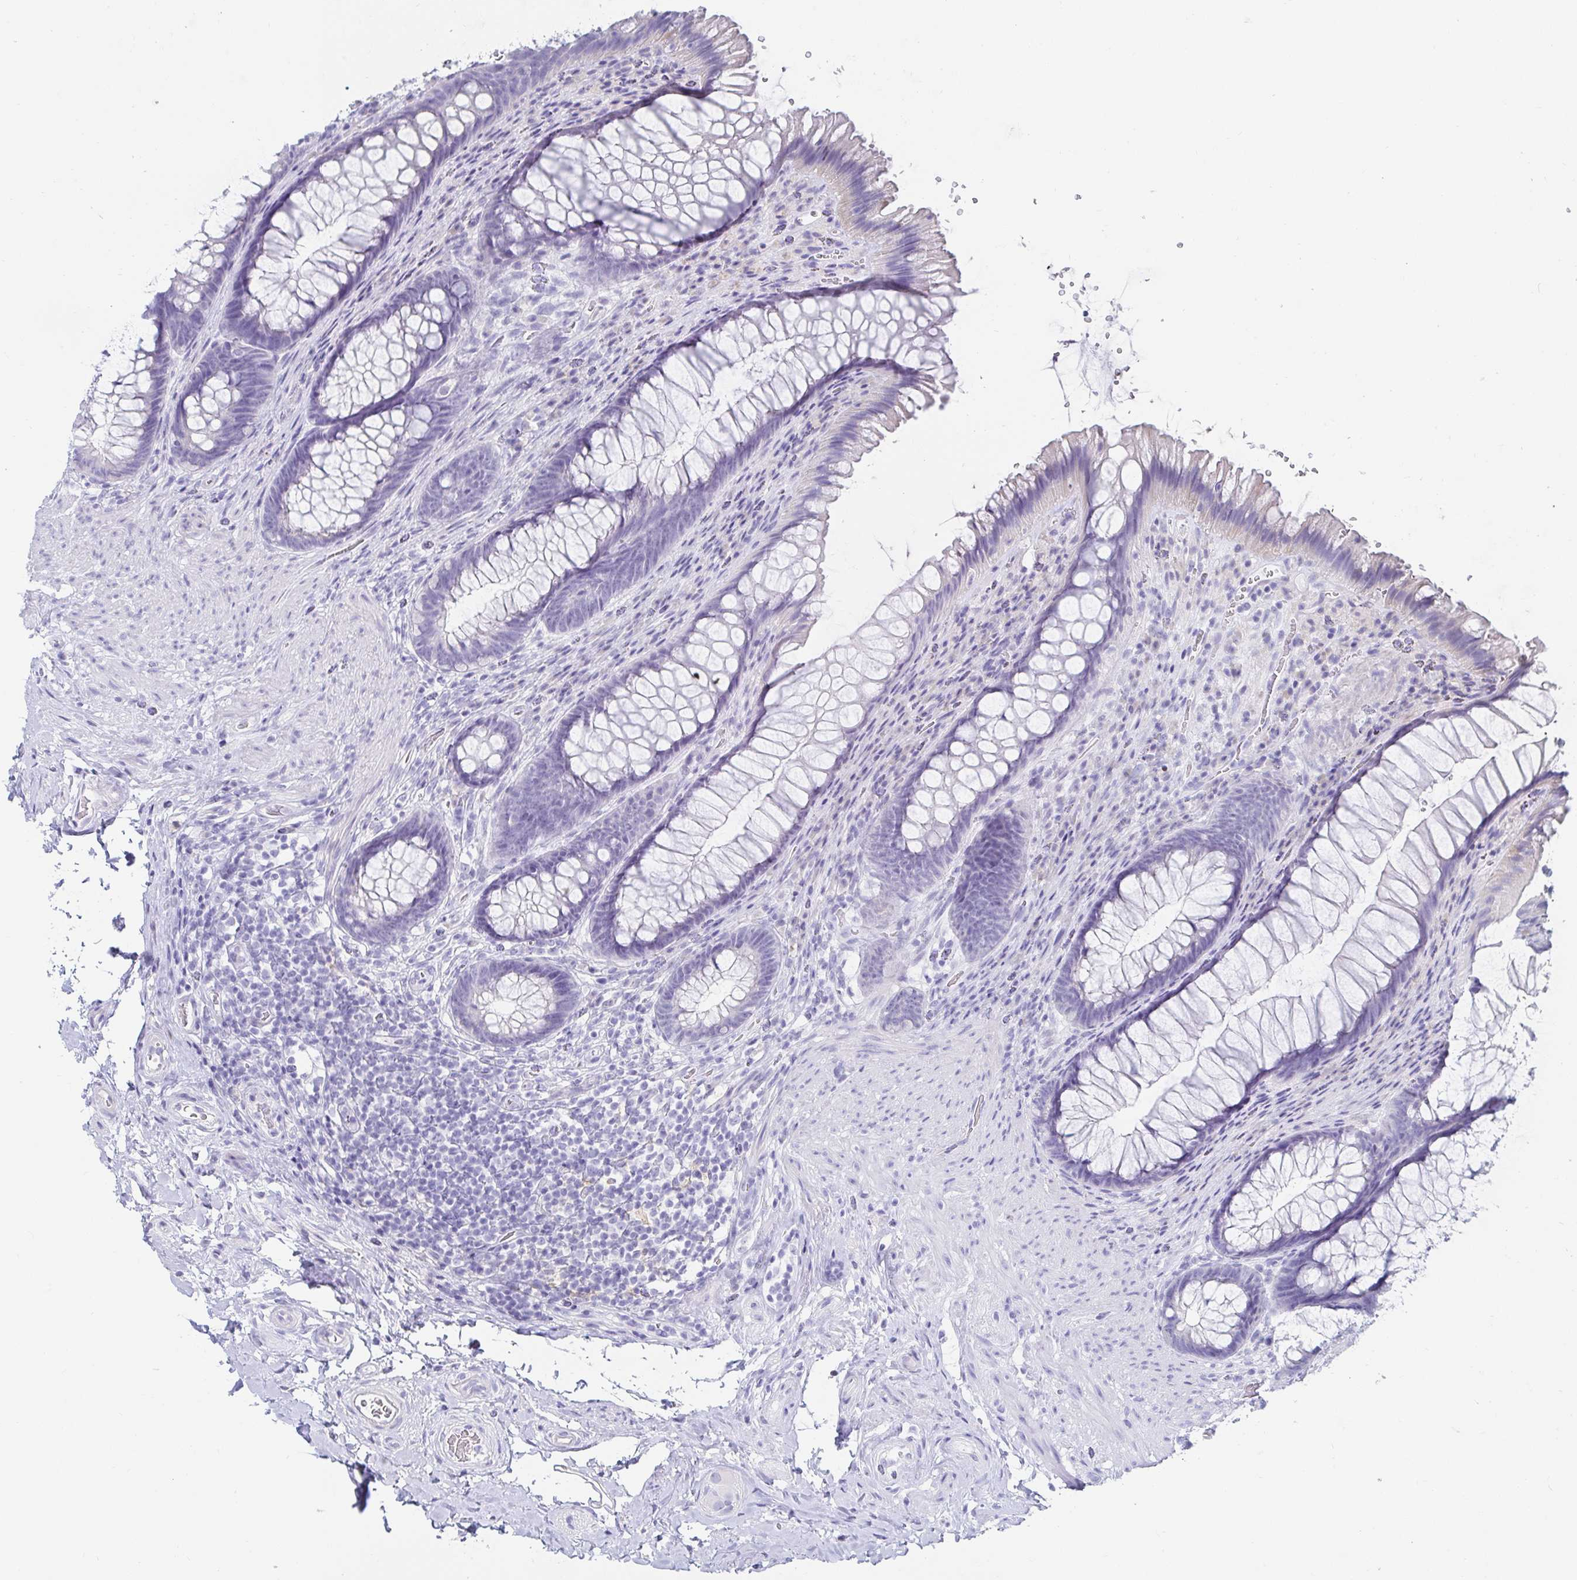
{"staining": {"intensity": "negative", "quantity": "none", "location": "none"}, "tissue": "rectum", "cell_type": "Glandular cells", "image_type": "normal", "snomed": [{"axis": "morphology", "description": "Normal tissue, NOS"}, {"axis": "topography", "description": "Rectum"}], "caption": "The micrograph shows no significant staining in glandular cells of rectum. (IHC, brightfield microscopy, high magnification).", "gene": "C4orf17", "patient": {"sex": "male", "age": 53}}